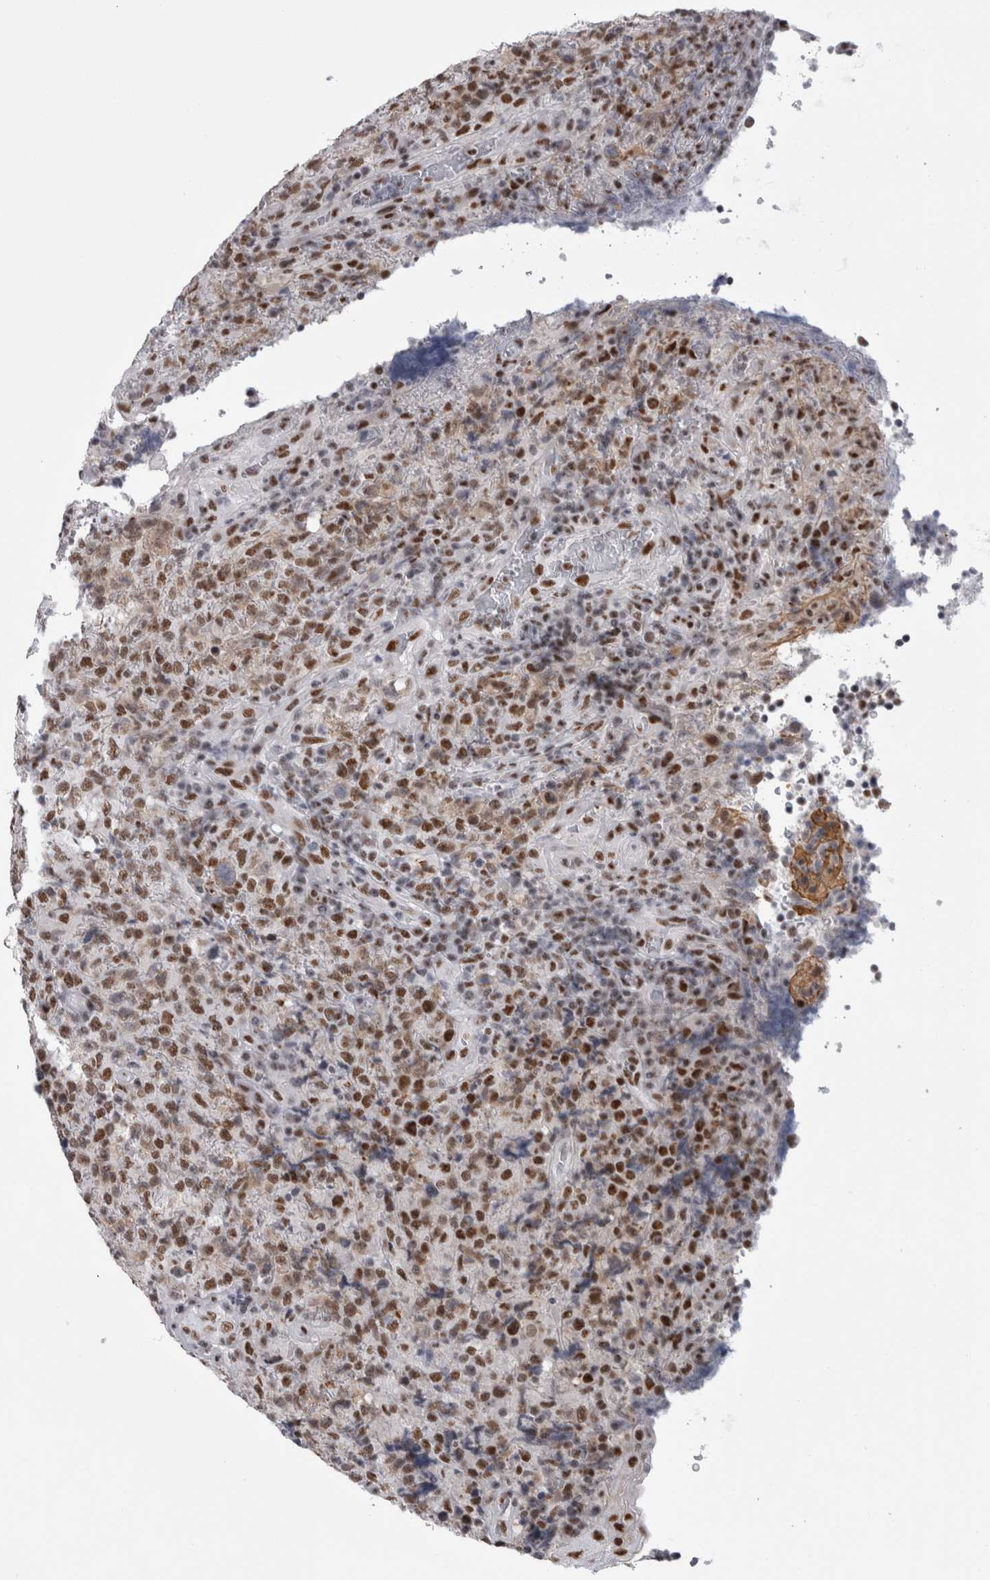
{"staining": {"intensity": "strong", "quantity": ">75%", "location": "nuclear"}, "tissue": "lymphoma", "cell_type": "Tumor cells", "image_type": "cancer", "snomed": [{"axis": "morphology", "description": "Malignant lymphoma, non-Hodgkin's type, High grade"}, {"axis": "topography", "description": "Tonsil"}], "caption": "A histopathology image of lymphoma stained for a protein displays strong nuclear brown staining in tumor cells.", "gene": "API5", "patient": {"sex": "female", "age": 36}}